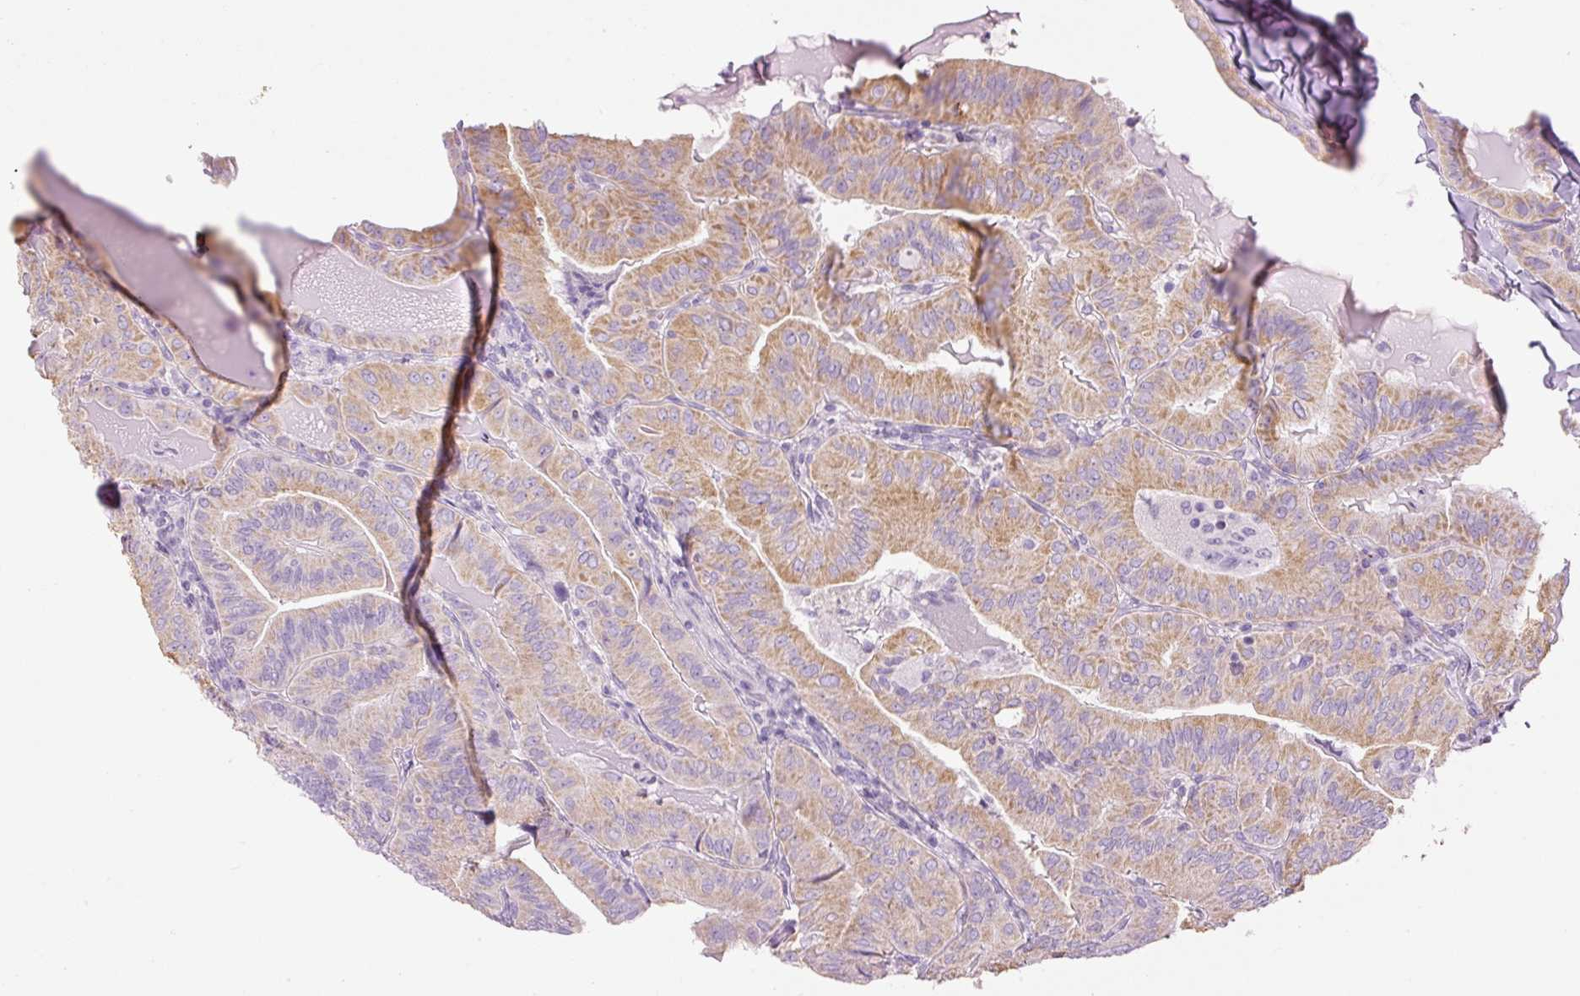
{"staining": {"intensity": "moderate", "quantity": "25%-75%", "location": "cytoplasmic/membranous"}, "tissue": "thyroid cancer", "cell_type": "Tumor cells", "image_type": "cancer", "snomed": [{"axis": "morphology", "description": "Papillary adenocarcinoma, NOS"}, {"axis": "topography", "description": "Thyroid gland"}], "caption": "Protein analysis of thyroid cancer (papillary adenocarcinoma) tissue displays moderate cytoplasmic/membranous positivity in approximately 25%-75% of tumor cells.", "gene": "CARD16", "patient": {"sex": "female", "age": 68}}